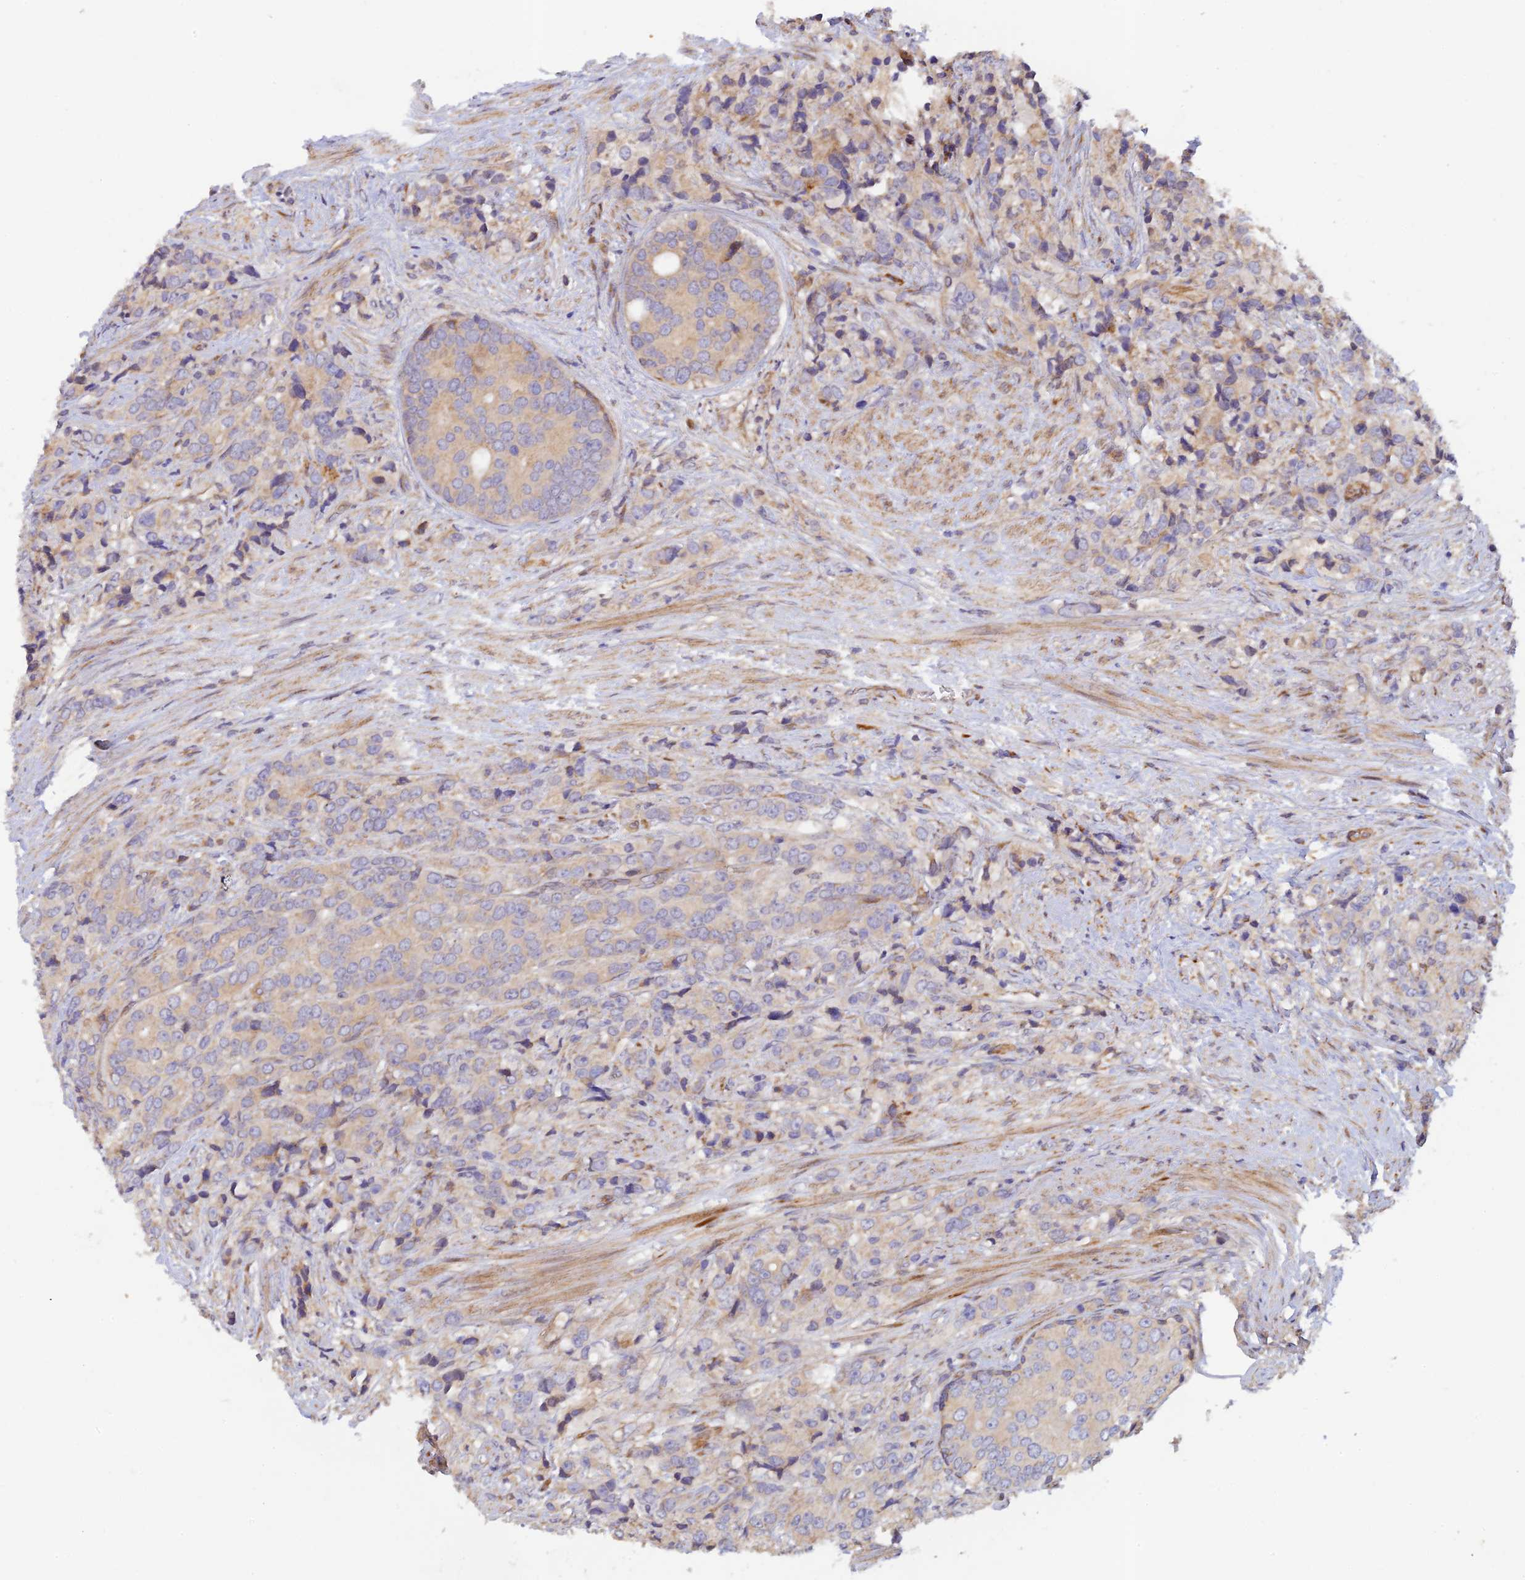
{"staining": {"intensity": "negative", "quantity": "none", "location": "none"}, "tissue": "prostate cancer", "cell_type": "Tumor cells", "image_type": "cancer", "snomed": [{"axis": "morphology", "description": "Adenocarcinoma, High grade"}, {"axis": "topography", "description": "Prostate"}], "caption": "Prostate cancer was stained to show a protein in brown. There is no significant positivity in tumor cells.", "gene": "GMCL1", "patient": {"sex": "male", "age": 62}}